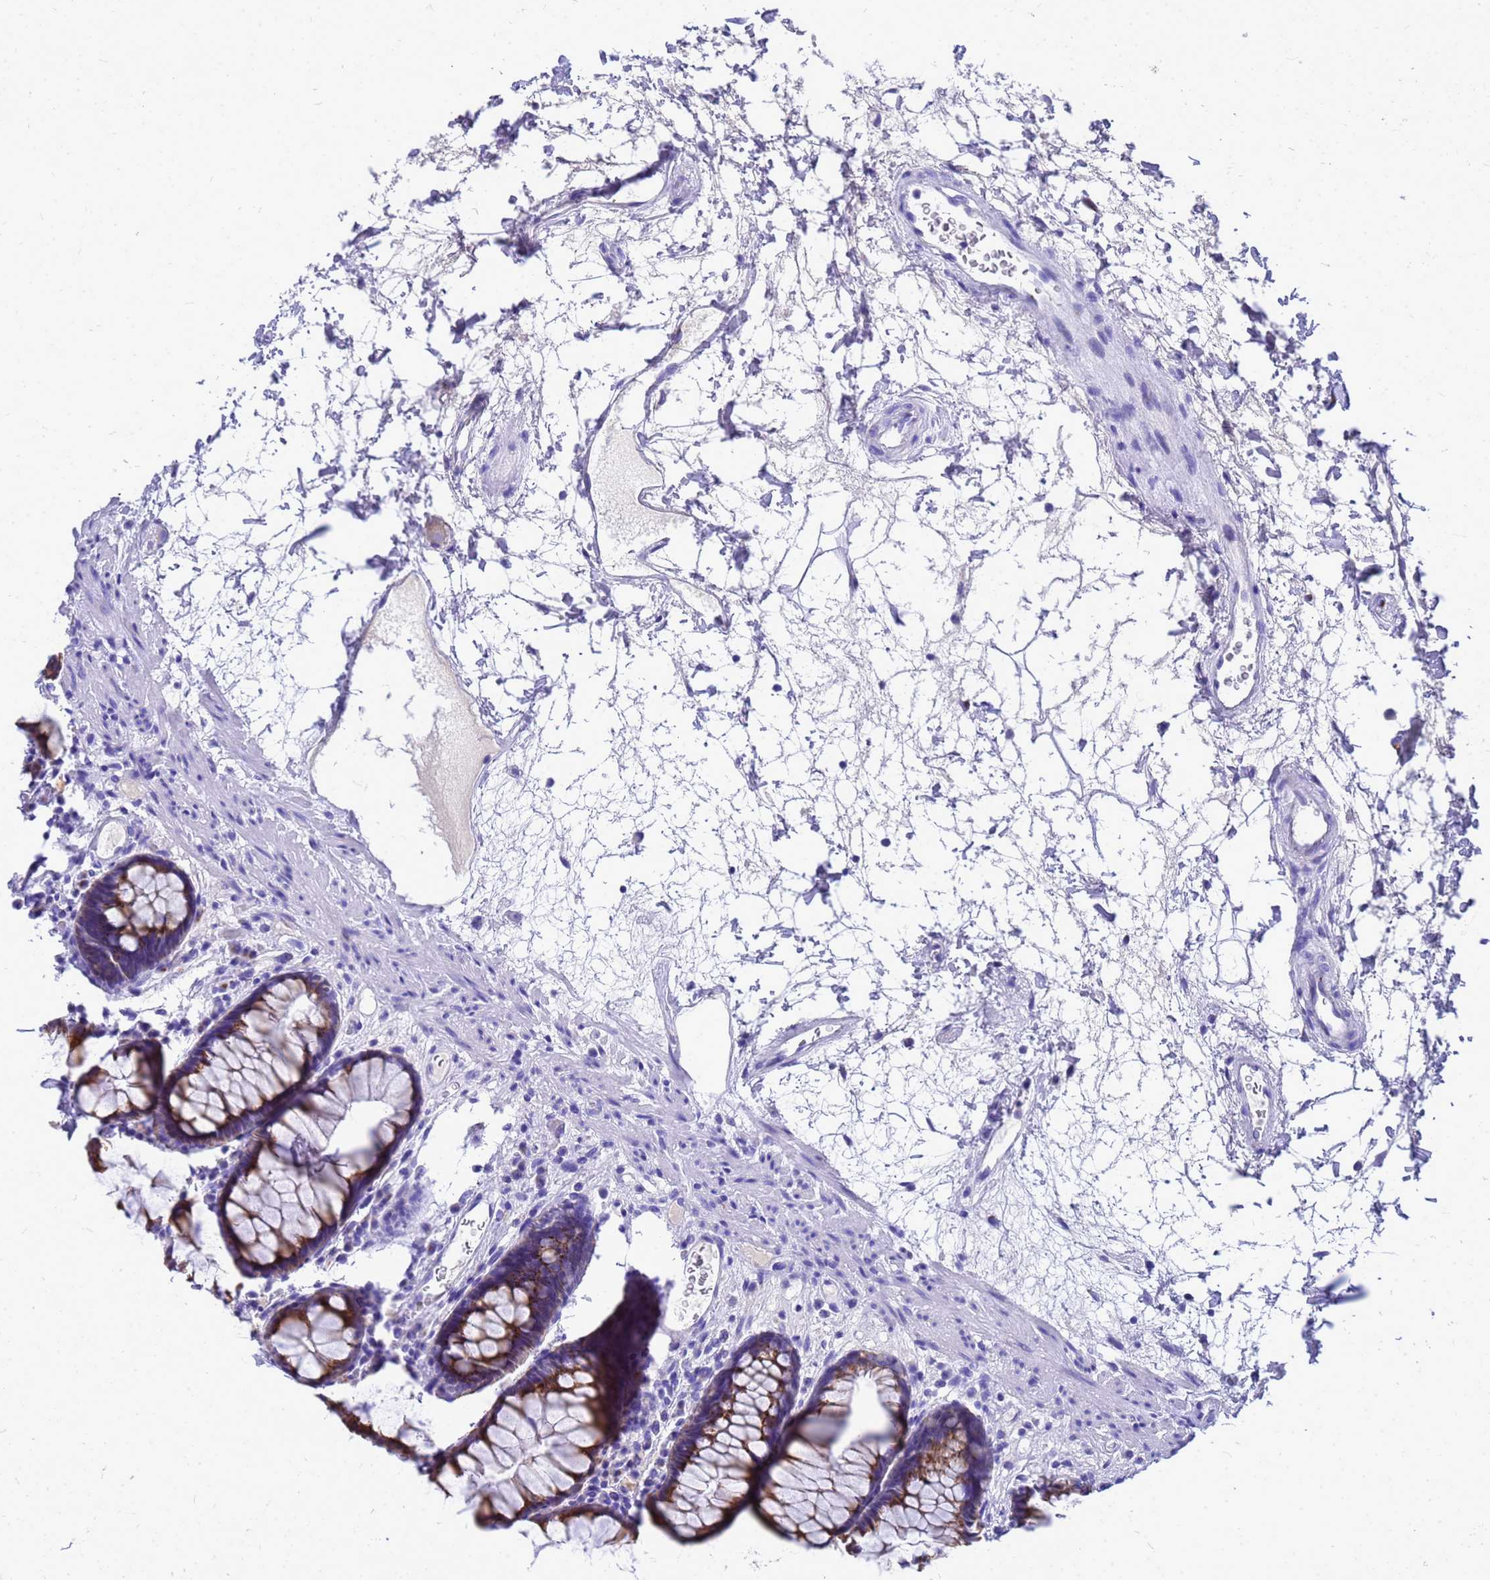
{"staining": {"intensity": "moderate", "quantity": ">75%", "location": "cytoplasmic/membranous"}, "tissue": "rectum", "cell_type": "Glandular cells", "image_type": "normal", "snomed": [{"axis": "morphology", "description": "Normal tissue, NOS"}, {"axis": "topography", "description": "Rectum"}], "caption": "IHC of normal rectum demonstrates medium levels of moderate cytoplasmic/membranous expression in approximately >75% of glandular cells. (Stains: DAB (3,3'-diaminobenzidine) in brown, nuclei in blue, Microscopy: brightfield microscopy at high magnification).", "gene": "OR52E2", "patient": {"sex": "male", "age": 64}}